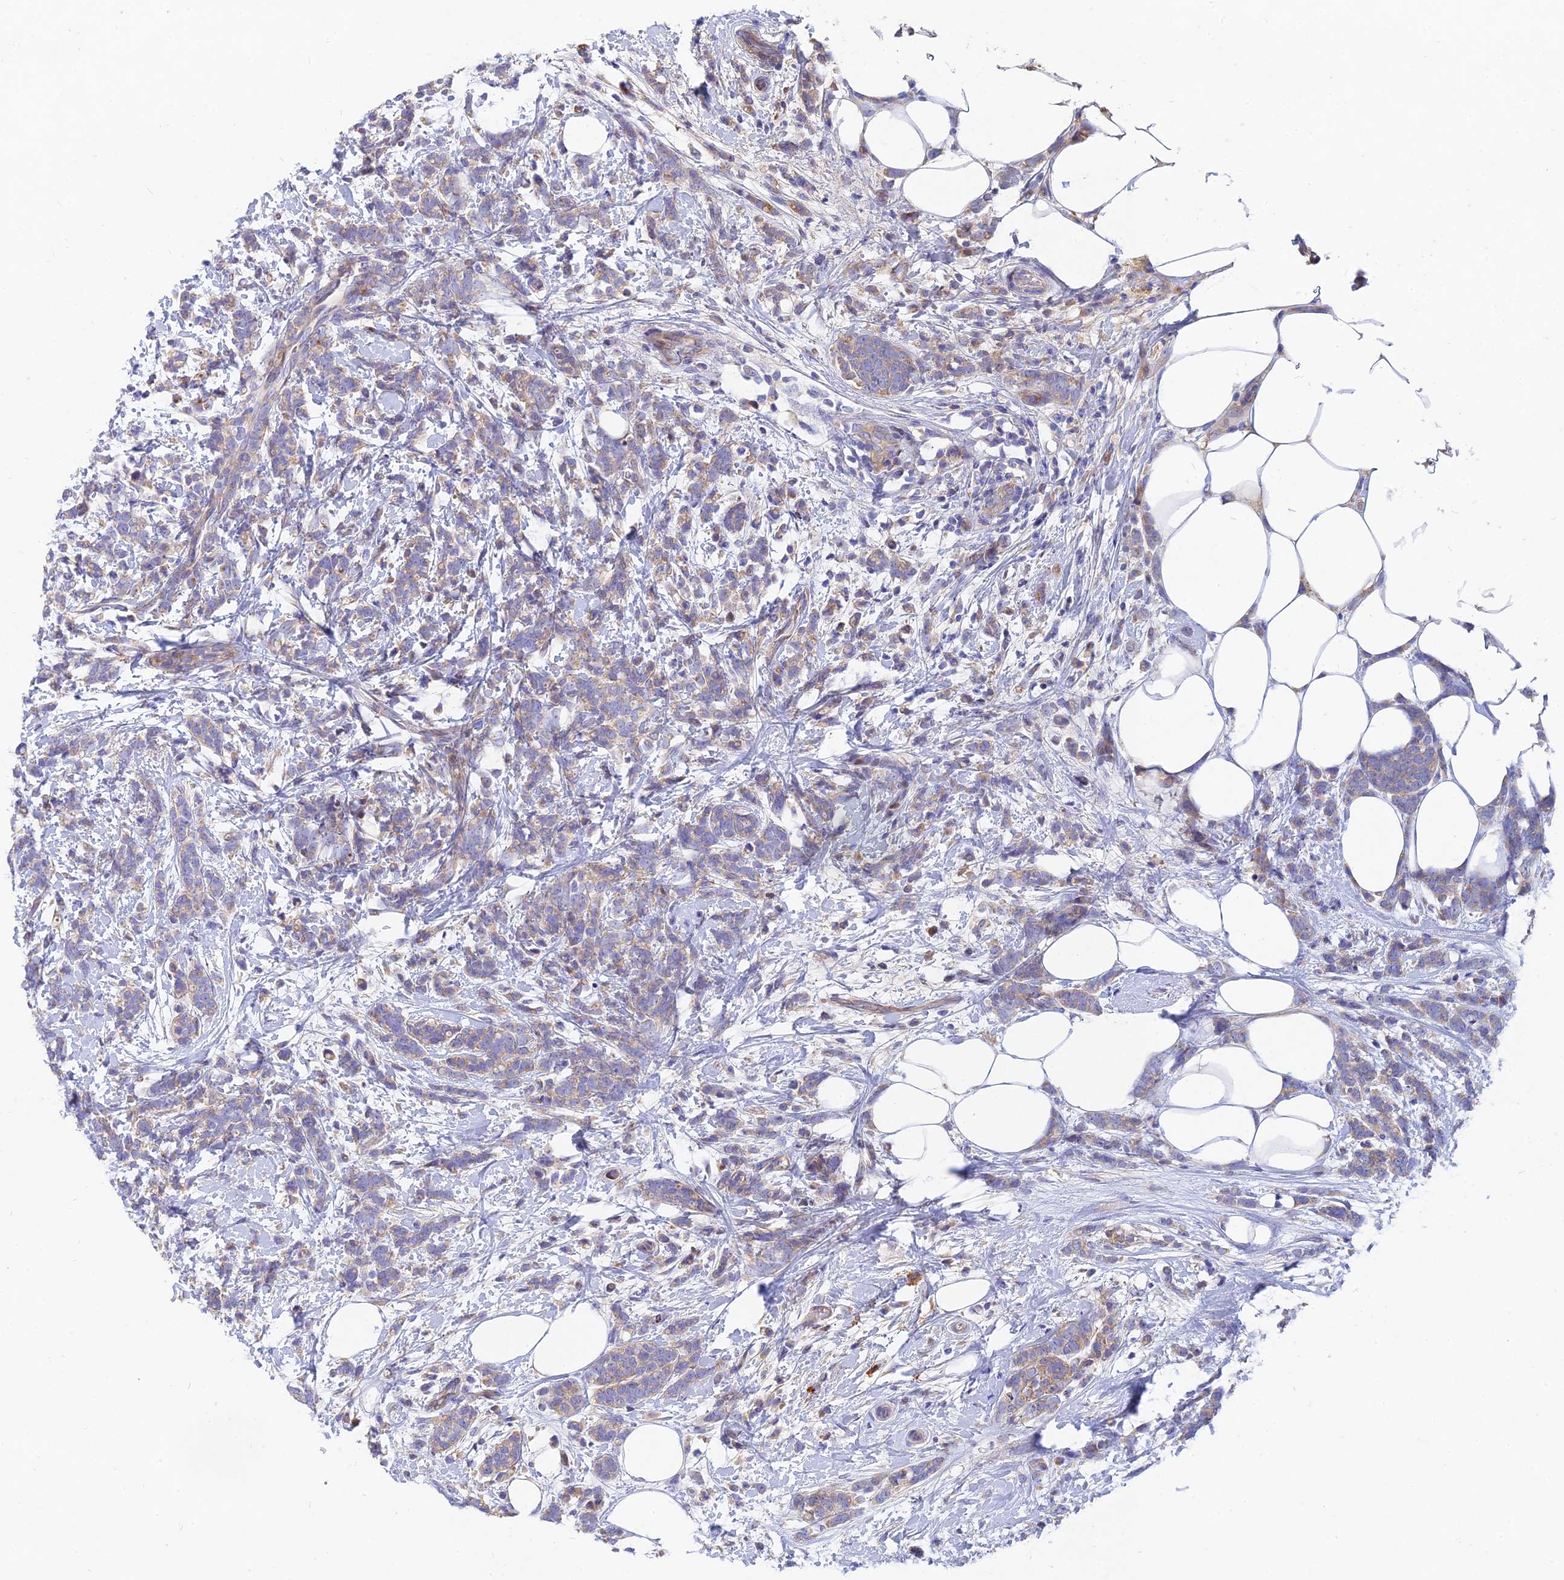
{"staining": {"intensity": "weak", "quantity": "<25%", "location": "cytoplasmic/membranous"}, "tissue": "breast cancer", "cell_type": "Tumor cells", "image_type": "cancer", "snomed": [{"axis": "morphology", "description": "Lobular carcinoma"}, {"axis": "topography", "description": "Breast"}], "caption": "Breast cancer (lobular carcinoma) was stained to show a protein in brown. There is no significant positivity in tumor cells.", "gene": "MROH1", "patient": {"sex": "female", "age": 58}}